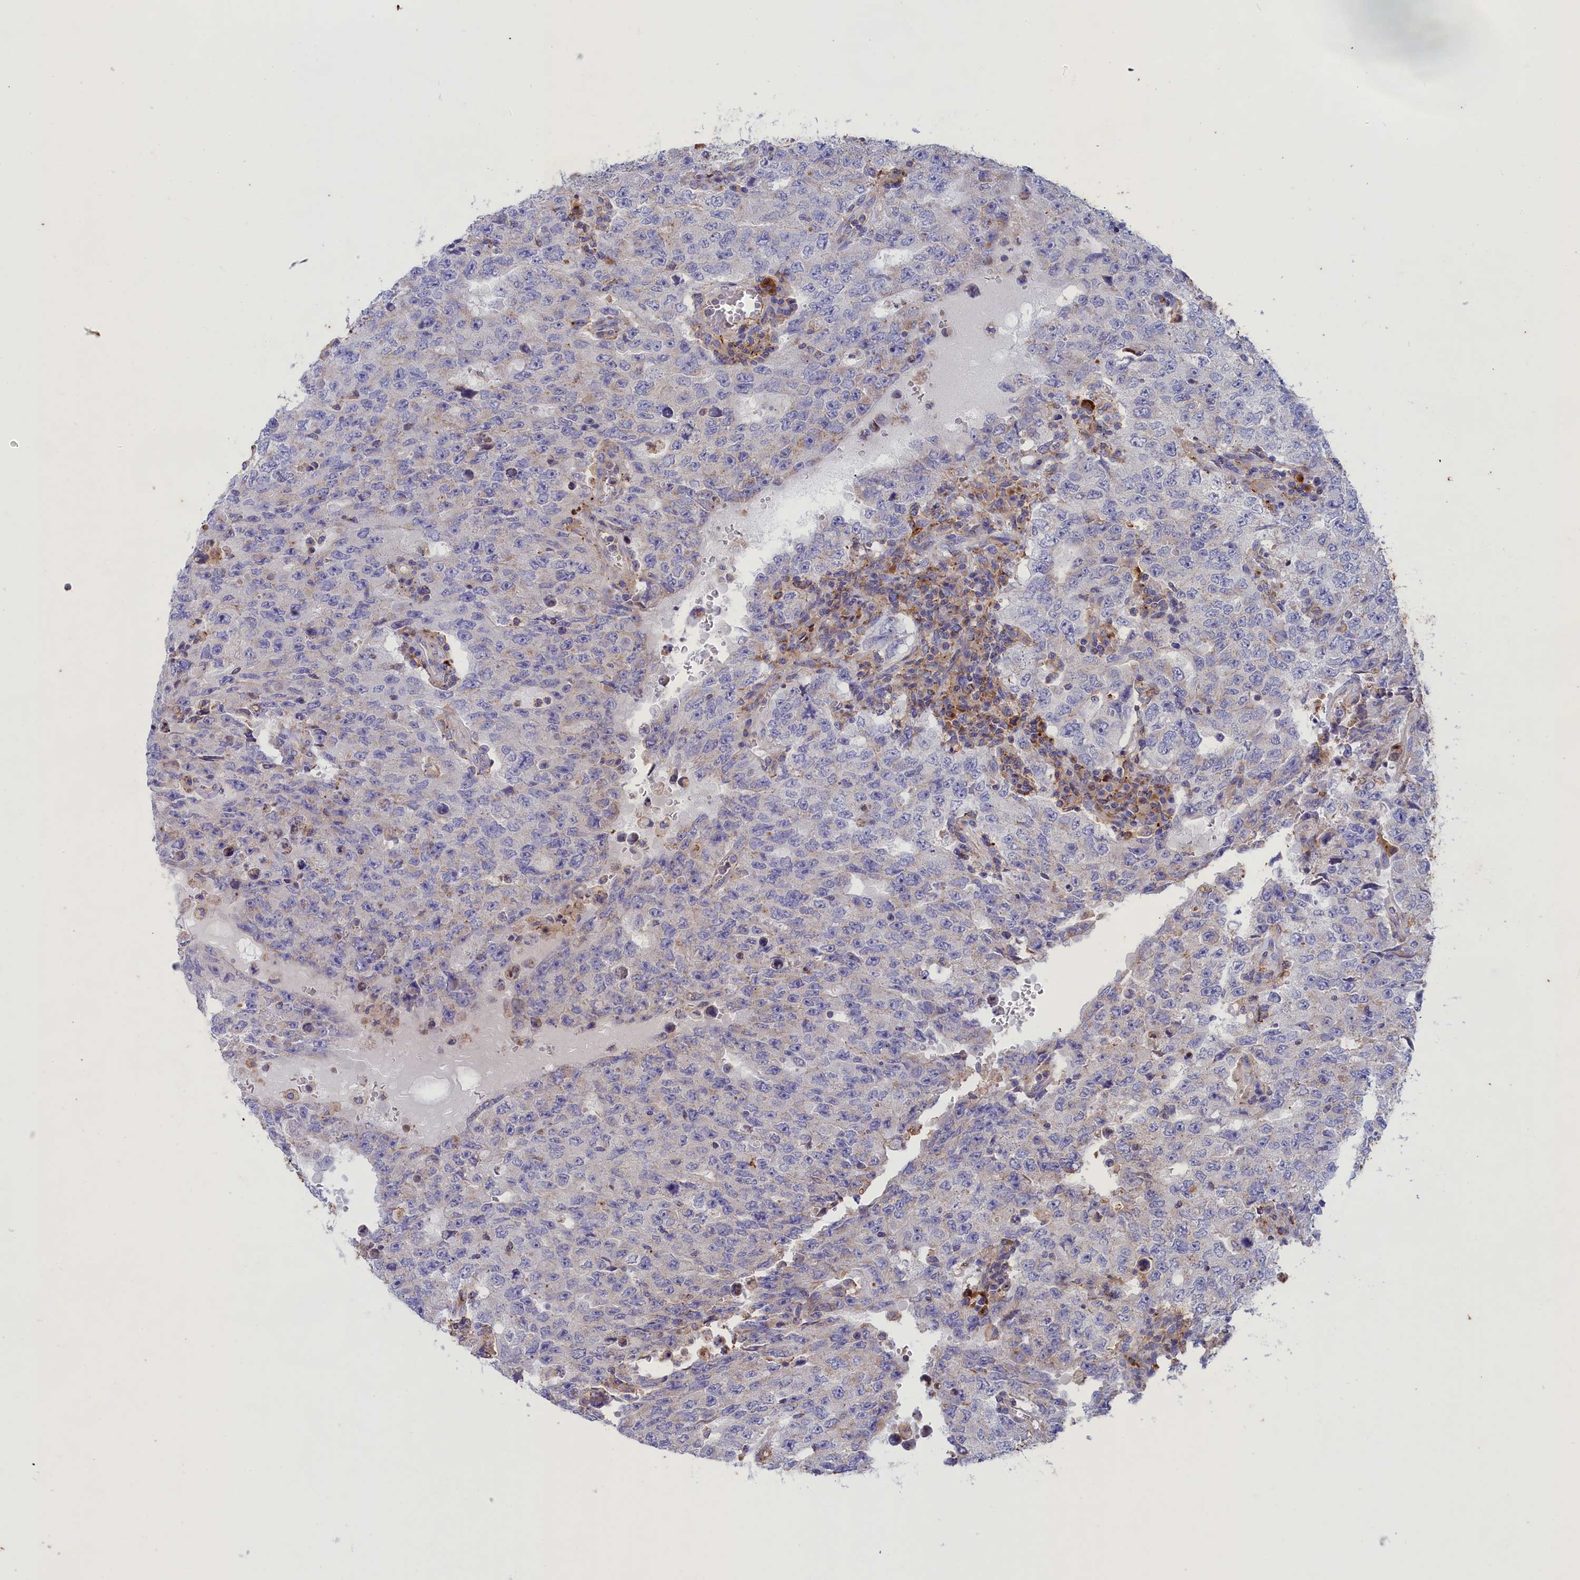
{"staining": {"intensity": "negative", "quantity": "none", "location": "none"}, "tissue": "testis cancer", "cell_type": "Tumor cells", "image_type": "cancer", "snomed": [{"axis": "morphology", "description": "Carcinoma, Embryonal, NOS"}, {"axis": "topography", "description": "Testis"}], "caption": "Tumor cells show no significant expression in testis embryonal carcinoma. (Brightfield microscopy of DAB (3,3'-diaminobenzidine) IHC at high magnification).", "gene": "SCAMP4", "patient": {"sex": "male", "age": 26}}